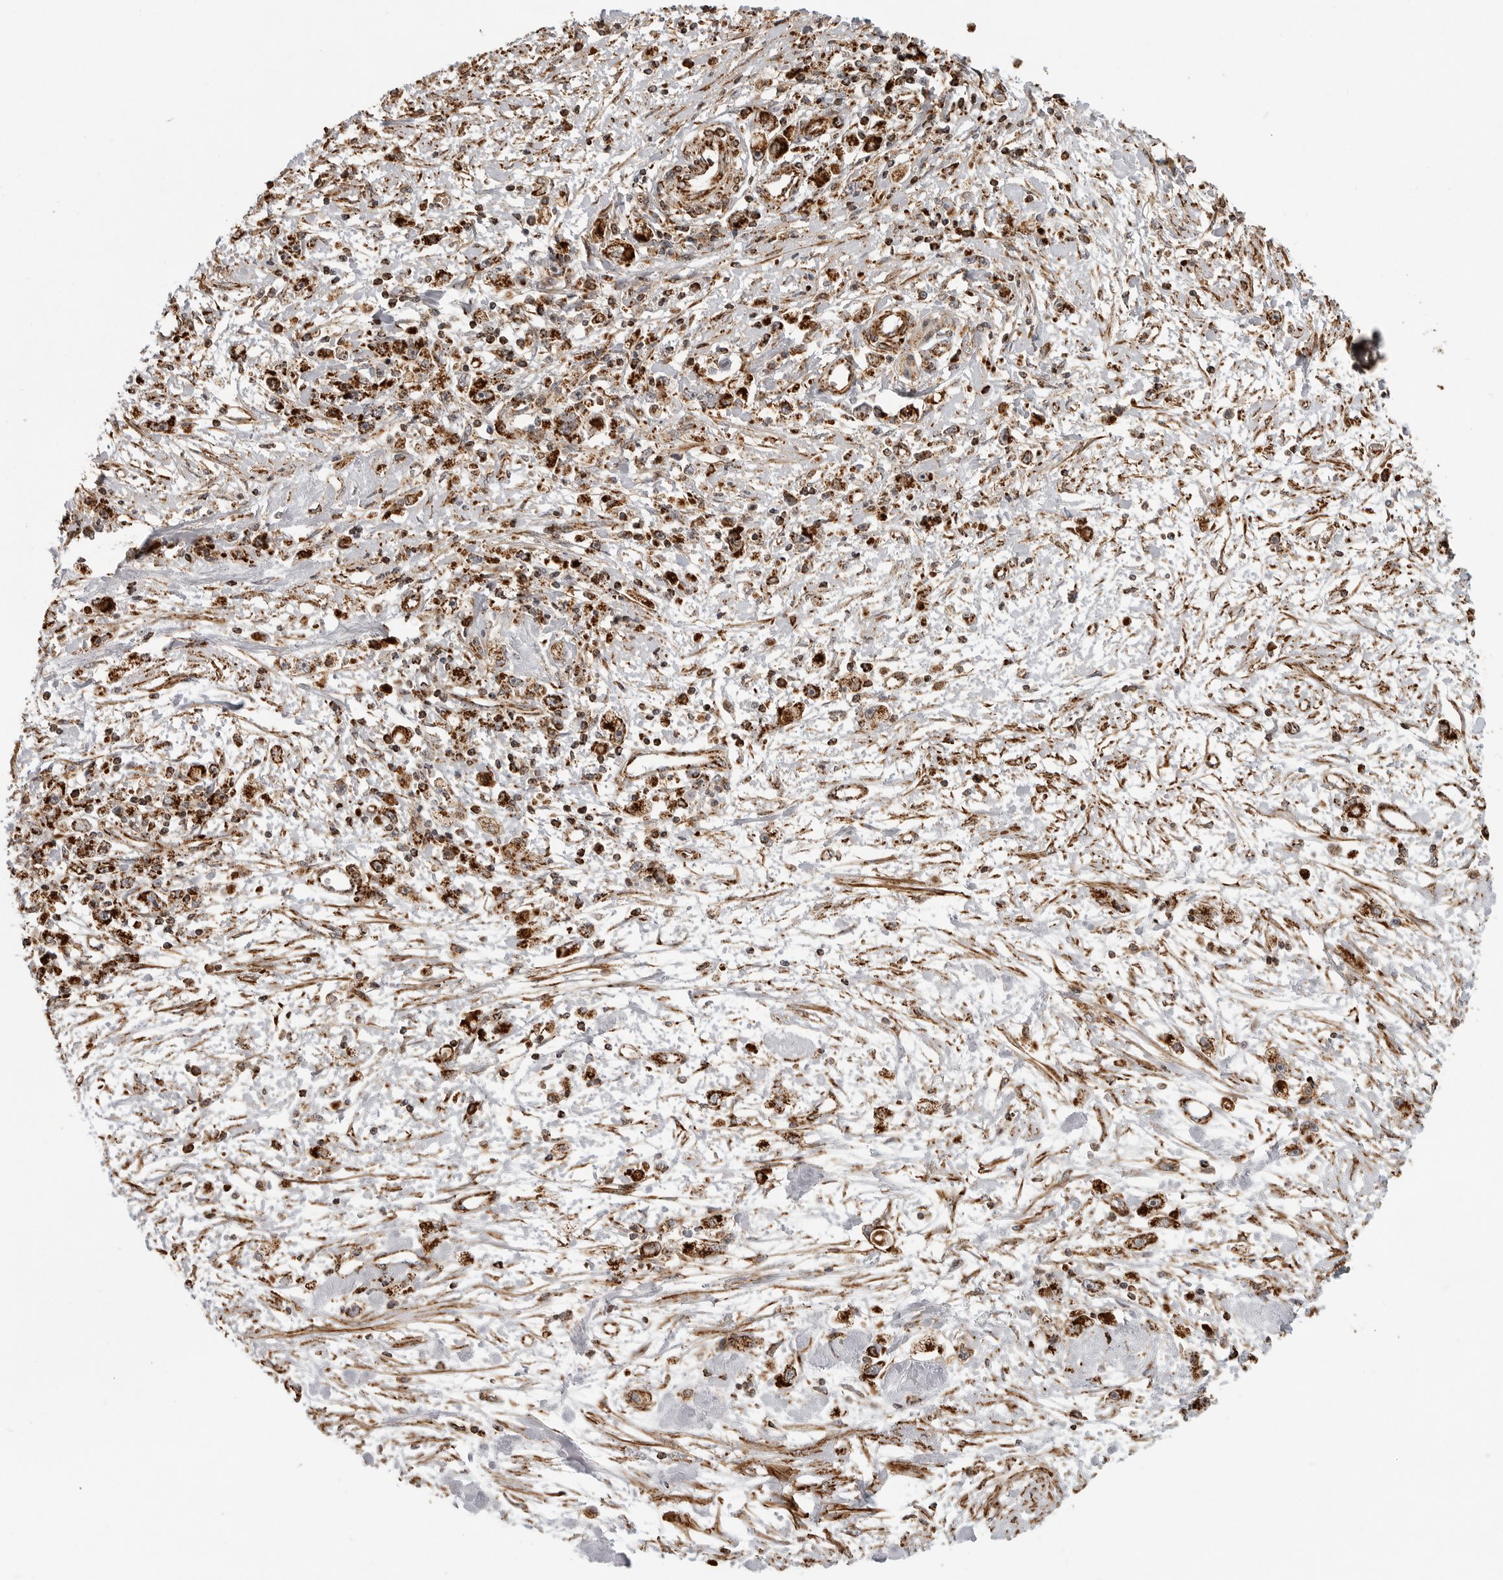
{"staining": {"intensity": "strong", "quantity": ">75%", "location": "cytoplasmic/membranous"}, "tissue": "stomach cancer", "cell_type": "Tumor cells", "image_type": "cancer", "snomed": [{"axis": "morphology", "description": "Adenocarcinoma, NOS"}, {"axis": "topography", "description": "Stomach"}], "caption": "This is a photomicrograph of immunohistochemistry (IHC) staining of stomach cancer, which shows strong expression in the cytoplasmic/membranous of tumor cells.", "gene": "BMP2K", "patient": {"sex": "female", "age": 59}}